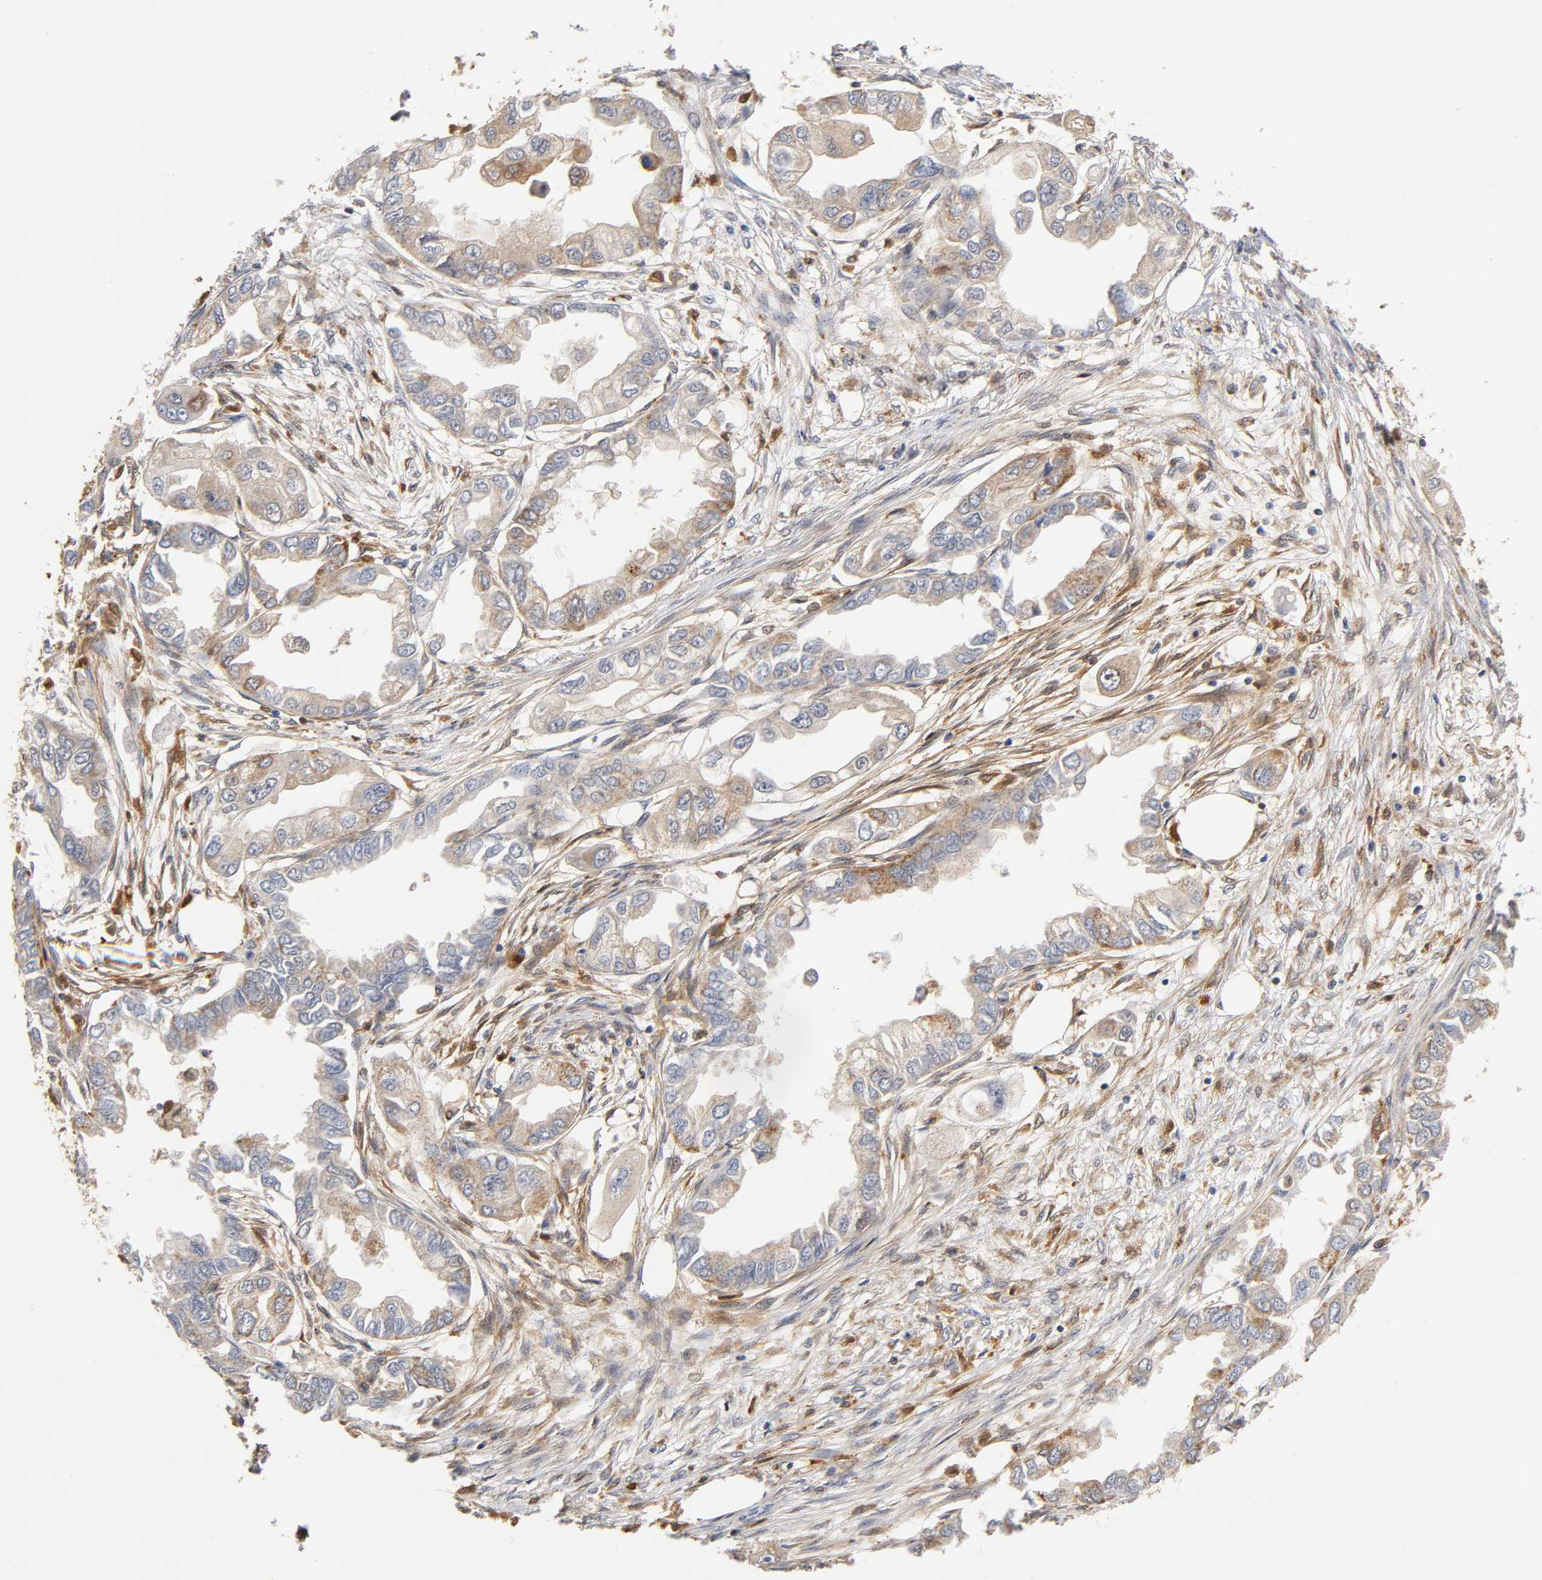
{"staining": {"intensity": "moderate", "quantity": ">75%", "location": "cytoplasmic/membranous"}, "tissue": "endometrial cancer", "cell_type": "Tumor cells", "image_type": "cancer", "snomed": [{"axis": "morphology", "description": "Adenocarcinoma, NOS"}, {"axis": "topography", "description": "Endometrium"}], "caption": "Immunohistochemistry (IHC) (DAB (3,3'-diaminobenzidine)) staining of human endometrial cancer (adenocarcinoma) demonstrates moderate cytoplasmic/membranous protein positivity in approximately >75% of tumor cells. The protein is shown in brown color, while the nuclei are stained blue.", "gene": "ISG15", "patient": {"sex": "female", "age": 67}}